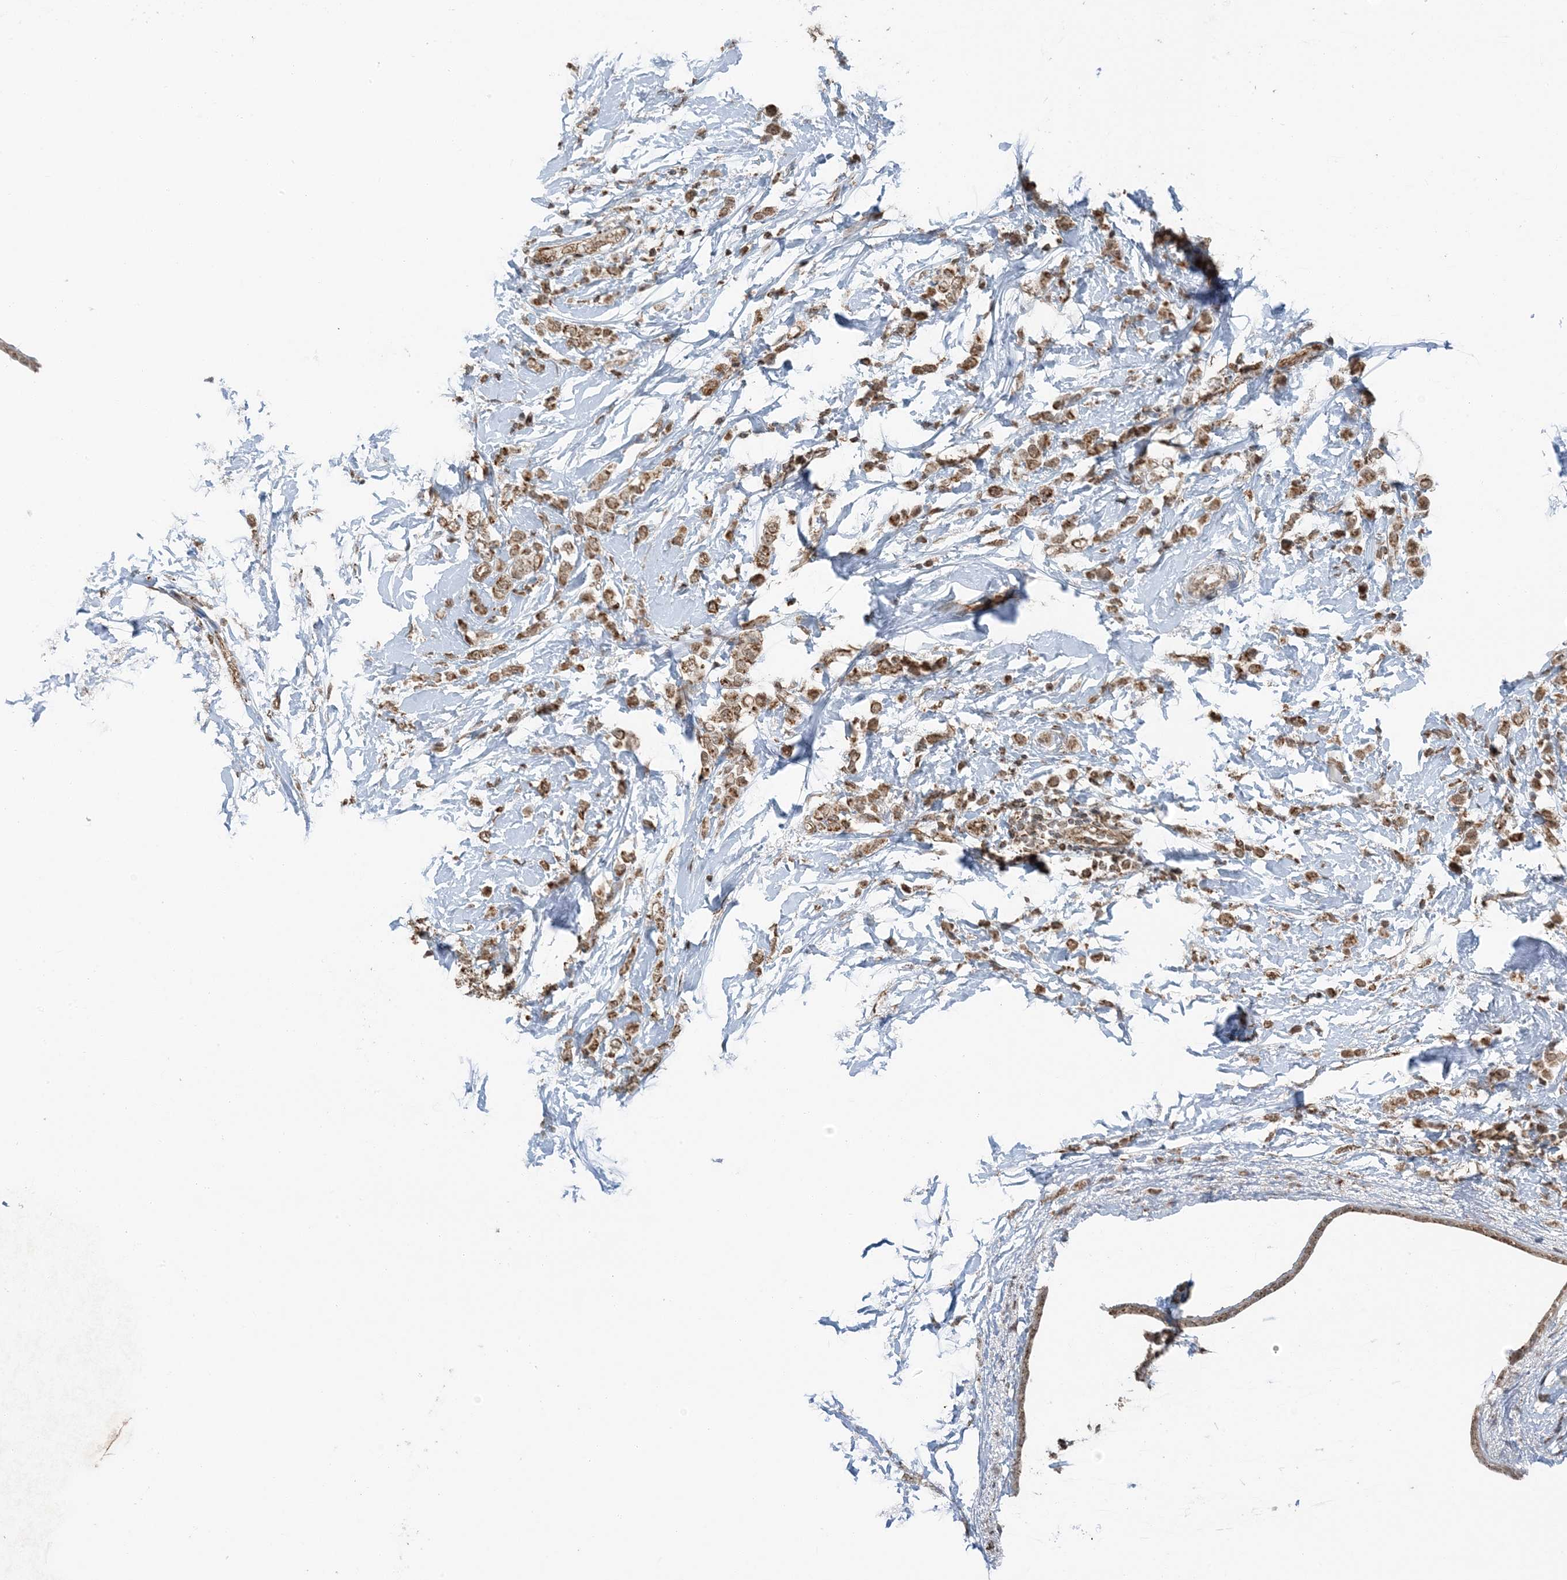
{"staining": {"intensity": "moderate", "quantity": ">75%", "location": "cytoplasmic/membranous"}, "tissue": "breast cancer", "cell_type": "Tumor cells", "image_type": "cancer", "snomed": [{"axis": "morphology", "description": "Lobular carcinoma"}, {"axis": "topography", "description": "Breast"}], "caption": "Protein staining of breast lobular carcinoma tissue reveals moderate cytoplasmic/membranous staining in approximately >75% of tumor cells.", "gene": "PILRB", "patient": {"sex": "female", "age": 47}}